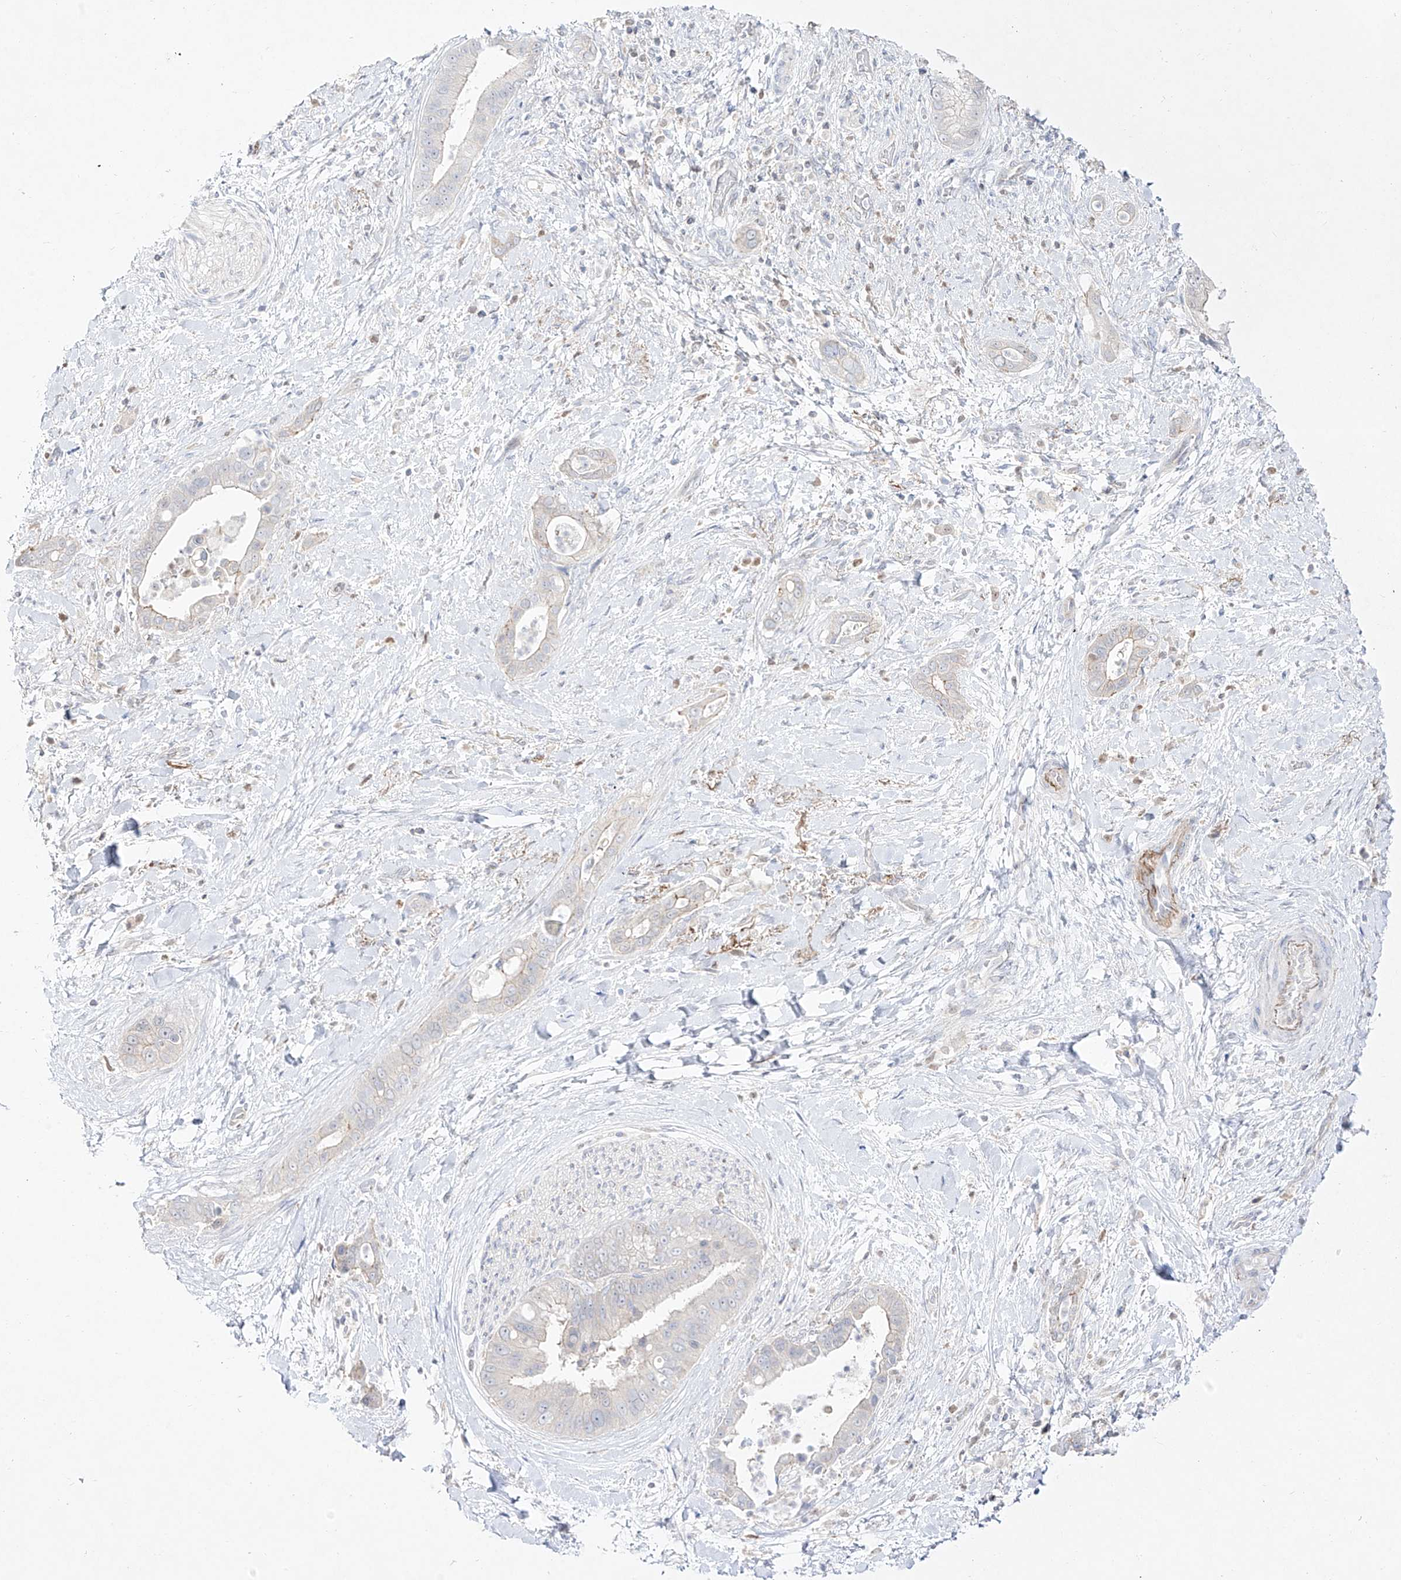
{"staining": {"intensity": "weak", "quantity": "<25%", "location": "cytoplasmic/membranous"}, "tissue": "liver cancer", "cell_type": "Tumor cells", "image_type": "cancer", "snomed": [{"axis": "morphology", "description": "Cholangiocarcinoma"}, {"axis": "topography", "description": "Liver"}], "caption": "DAB immunohistochemical staining of liver cancer (cholangiocarcinoma) exhibits no significant positivity in tumor cells. (IHC, brightfield microscopy, high magnification).", "gene": "DMKN", "patient": {"sex": "female", "age": 54}}